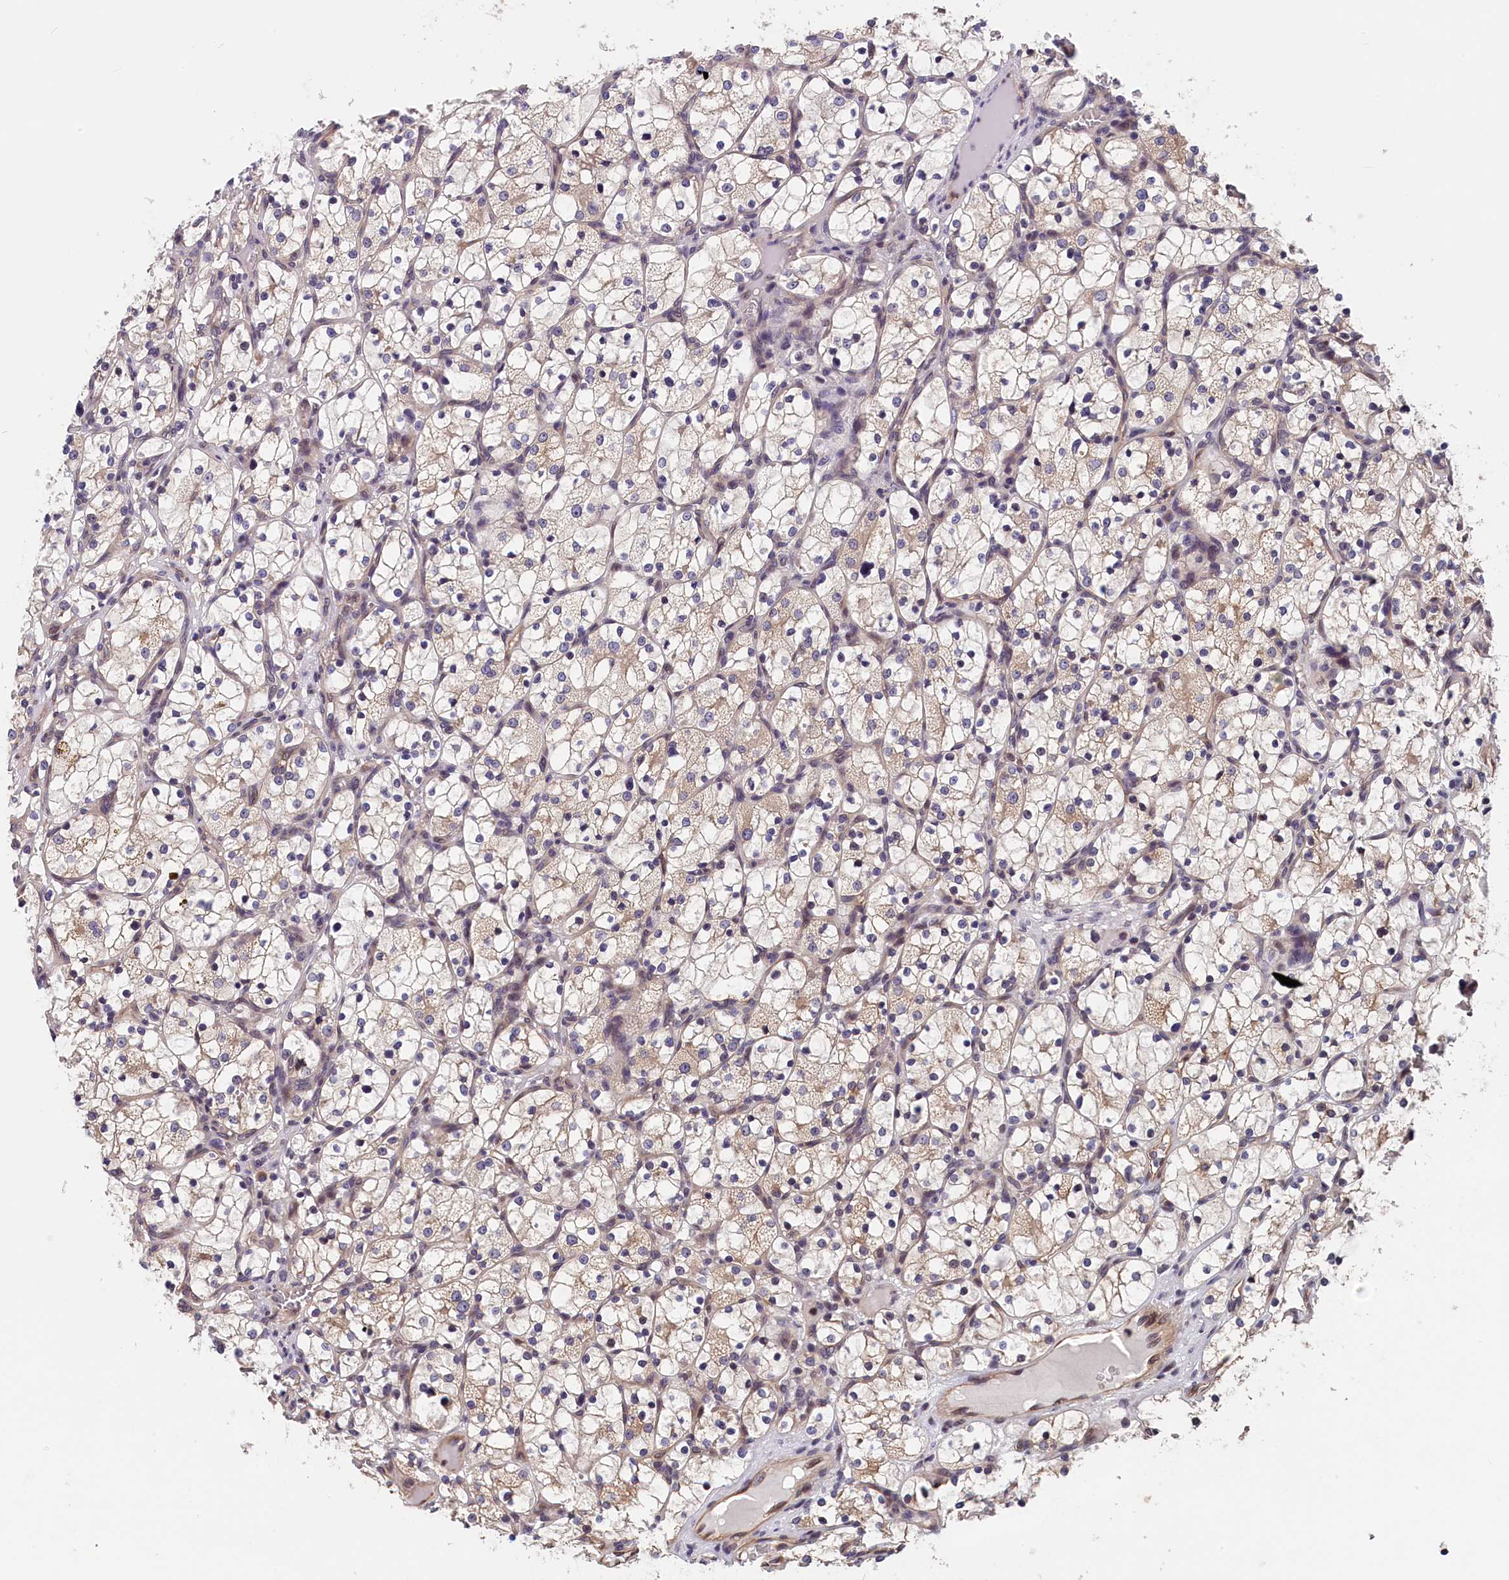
{"staining": {"intensity": "weak", "quantity": "<25%", "location": "cytoplasmic/membranous"}, "tissue": "renal cancer", "cell_type": "Tumor cells", "image_type": "cancer", "snomed": [{"axis": "morphology", "description": "Adenocarcinoma, NOS"}, {"axis": "topography", "description": "Kidney"}], "caption": "Immunohistochemistry of human renal cancer exhibits no staining in tumor cells.", "gene": "TMEM116", "patient": {"sex": "female", "age": 69}}